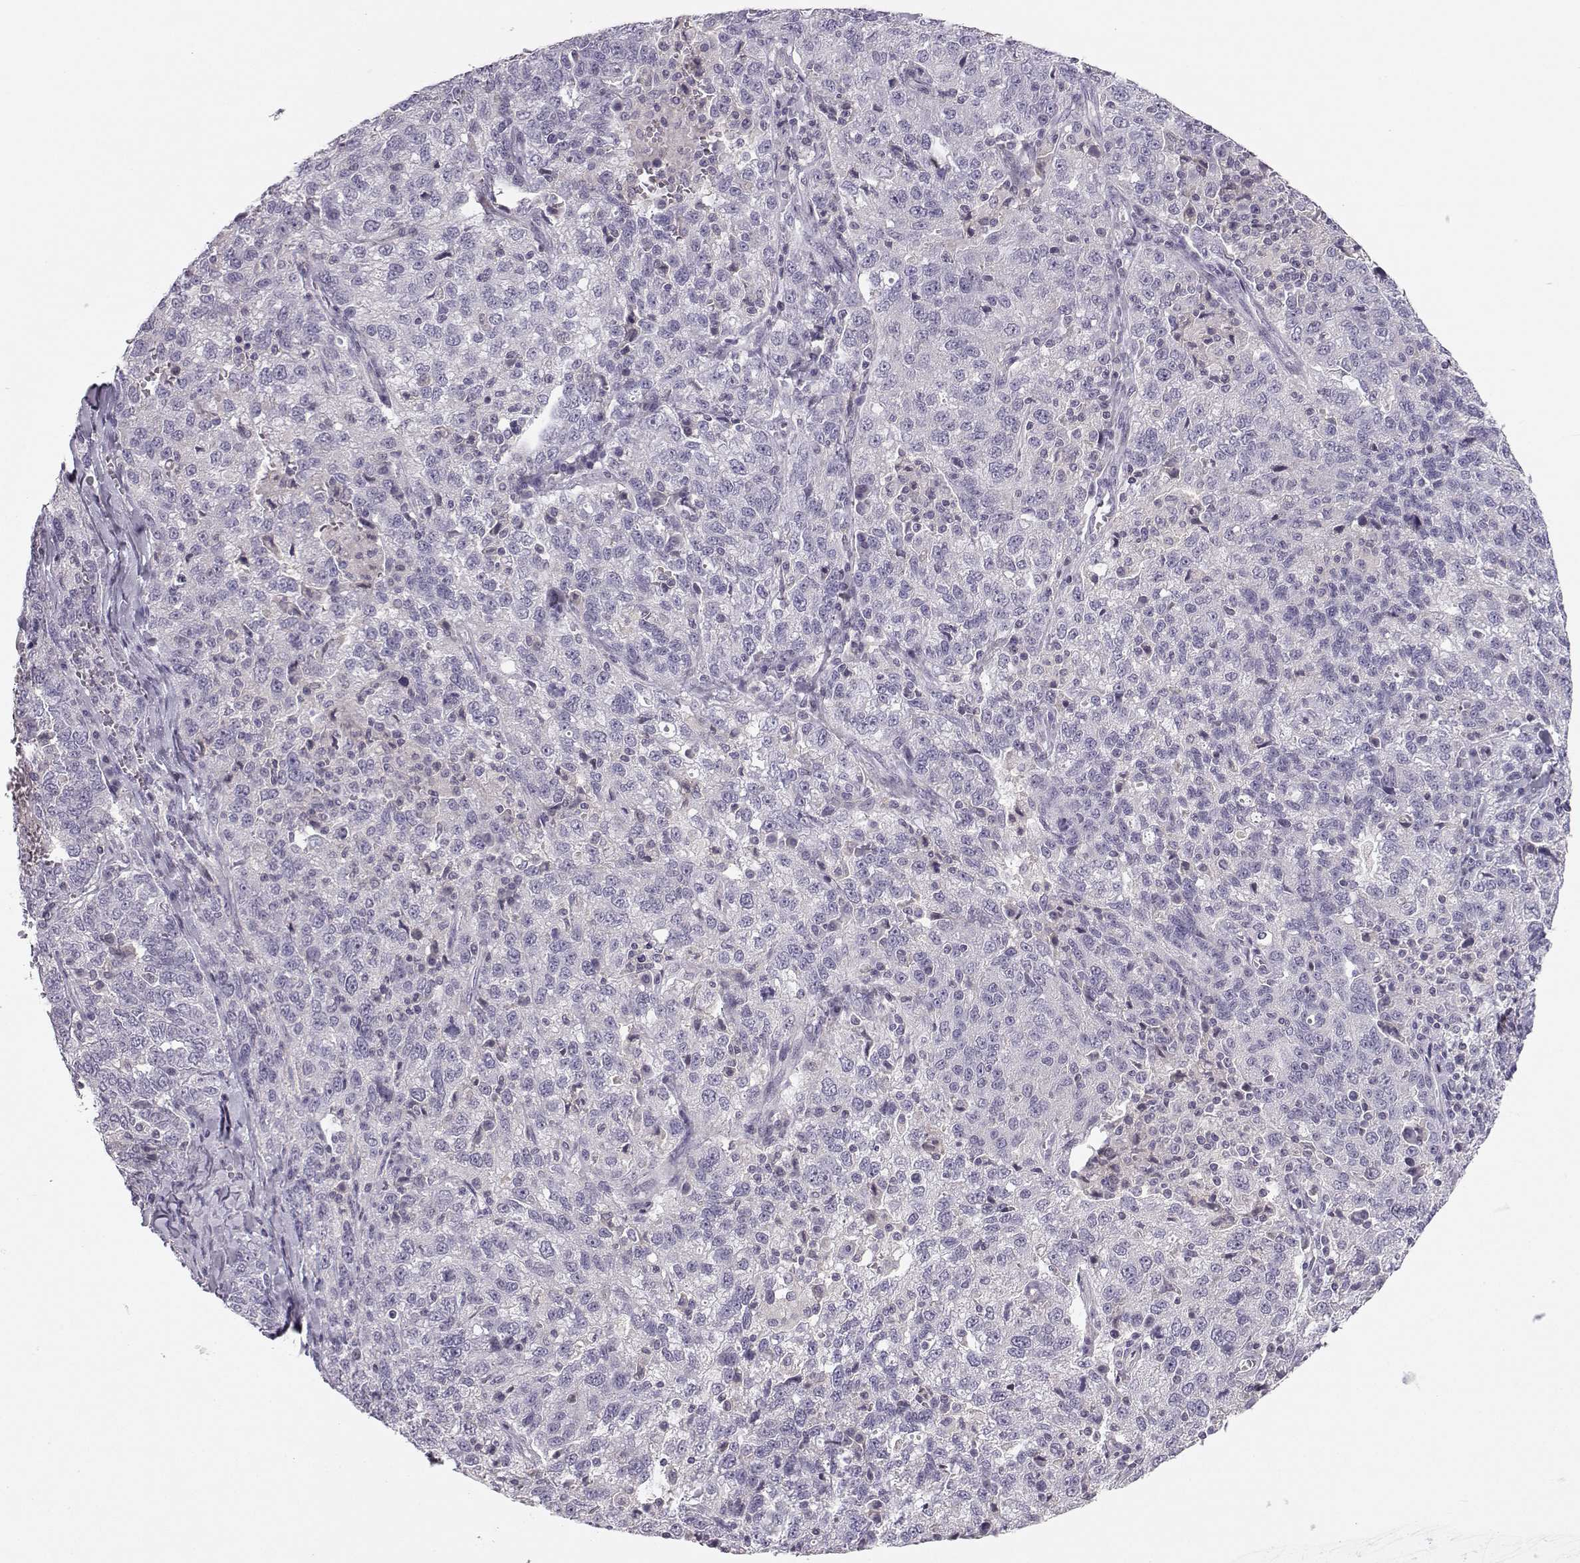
{"staining": {"intensity": "negative", "quantity": "none", "location": "none"}, "tissue": "ovarian cancer", "cell_type": "Tumor cells", "image_type": "cancer", "snomed": [{"axis": "morphology", "description": "Cystadenocarcinoma, serous, NOS"}, {"axis": "topography", "description": "Ovary"}], "caption": "IHC micrograph of ovarian serous cystadenocarcinoma stained for a protein (brown), which shows no expression in tumor cells.", "gene": "MROH7", "patient": {"sex": "female", "age": 71}}